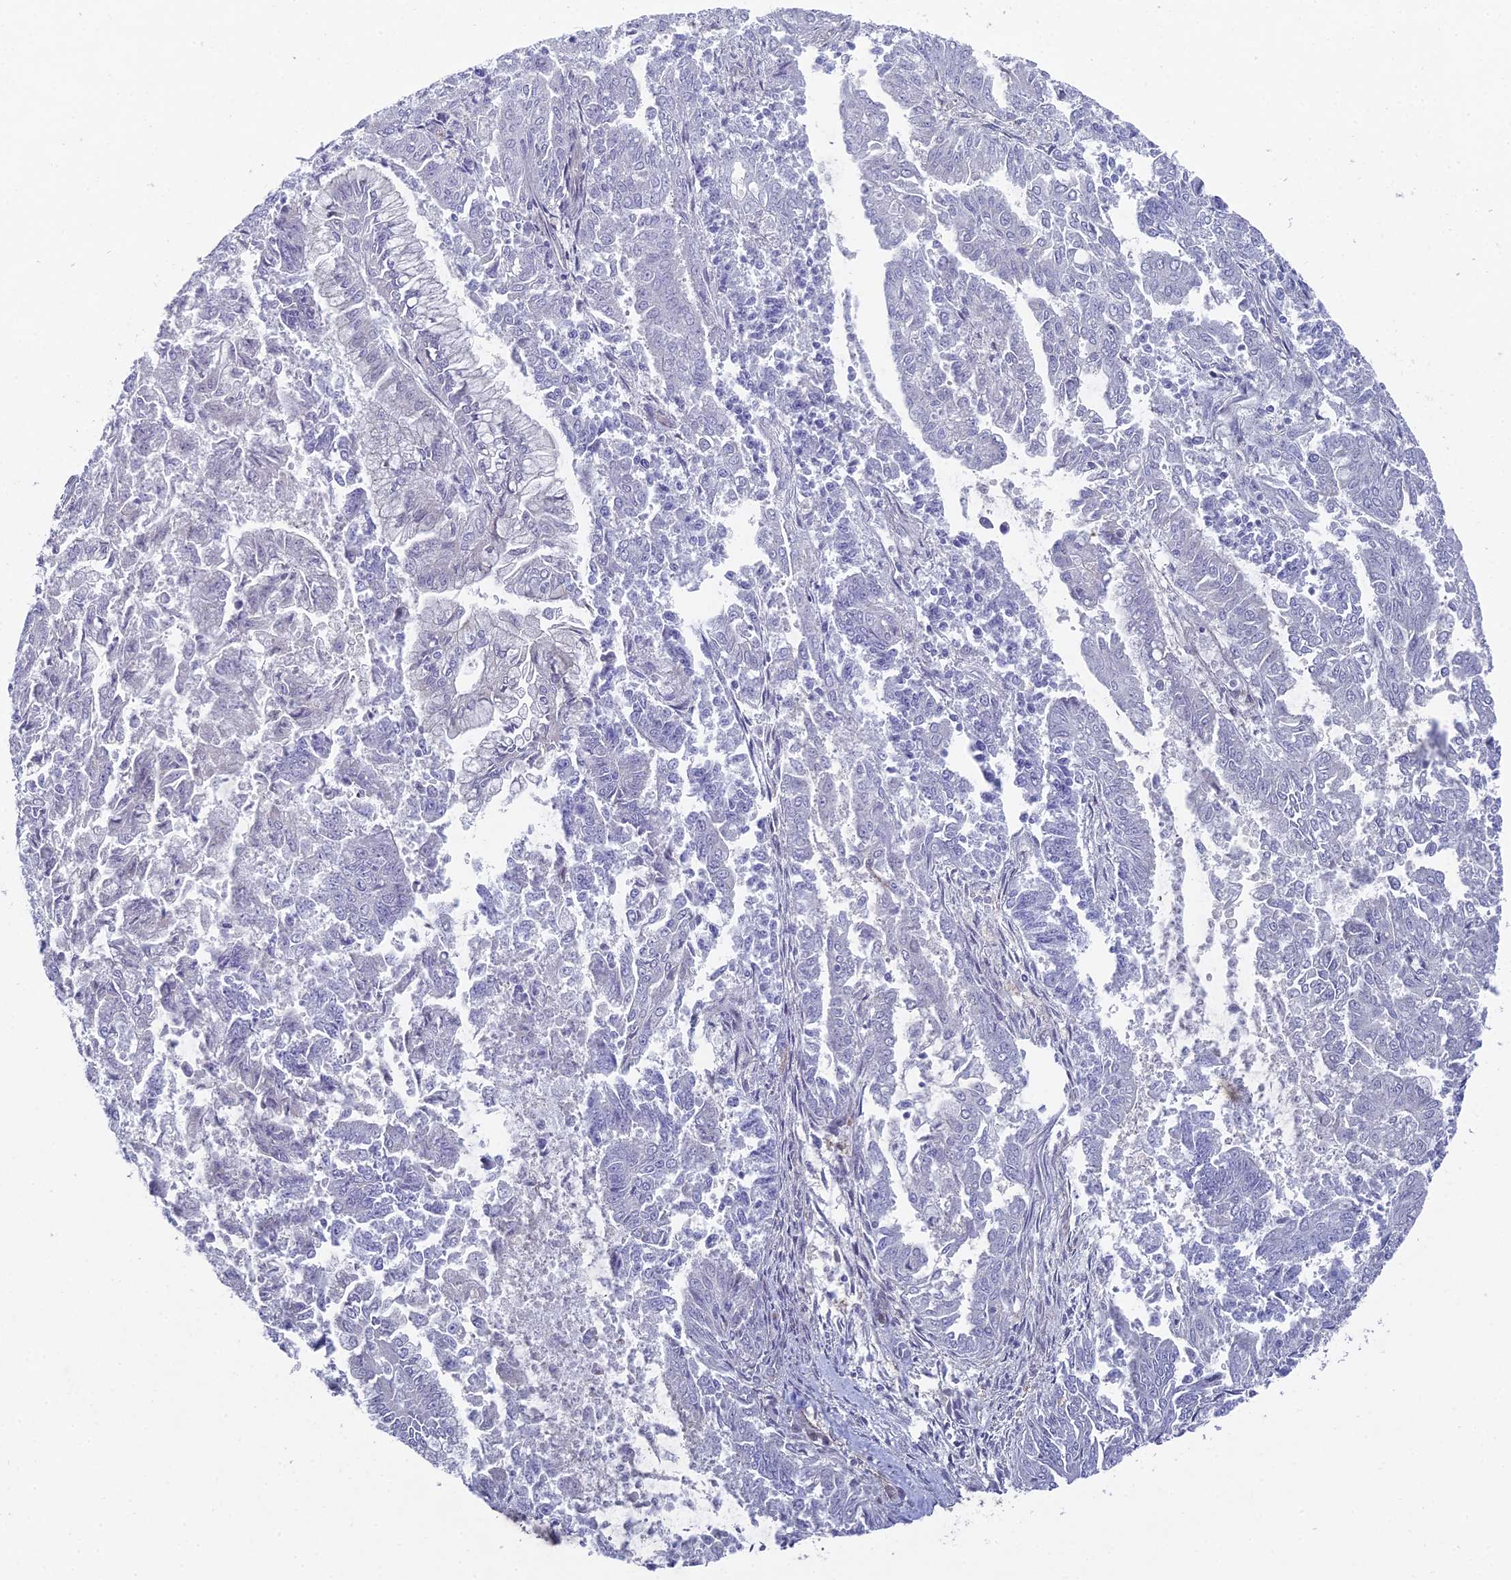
{"staining": {"intensity": "negative", "quantity": "none", "location": "none"}, "tissue": "endometrial cancer", "cell_type": "Tumor cells", "image_type": "cancer", "snomed": [{"axis": "morphology", "description": "Adenocarcinoma, NOS"}, {"axis": "topography", "description": "Endometrium"}], "caption": "This micrograph is of endometrial cancer (adenocarcinoma) stained with IHC to label a protein in brown with the nuclei are counter-stained blue. There is no expression in tumor cells.", "gene": "UNC5D", "patient": {"sex": "female", "age": 73}}